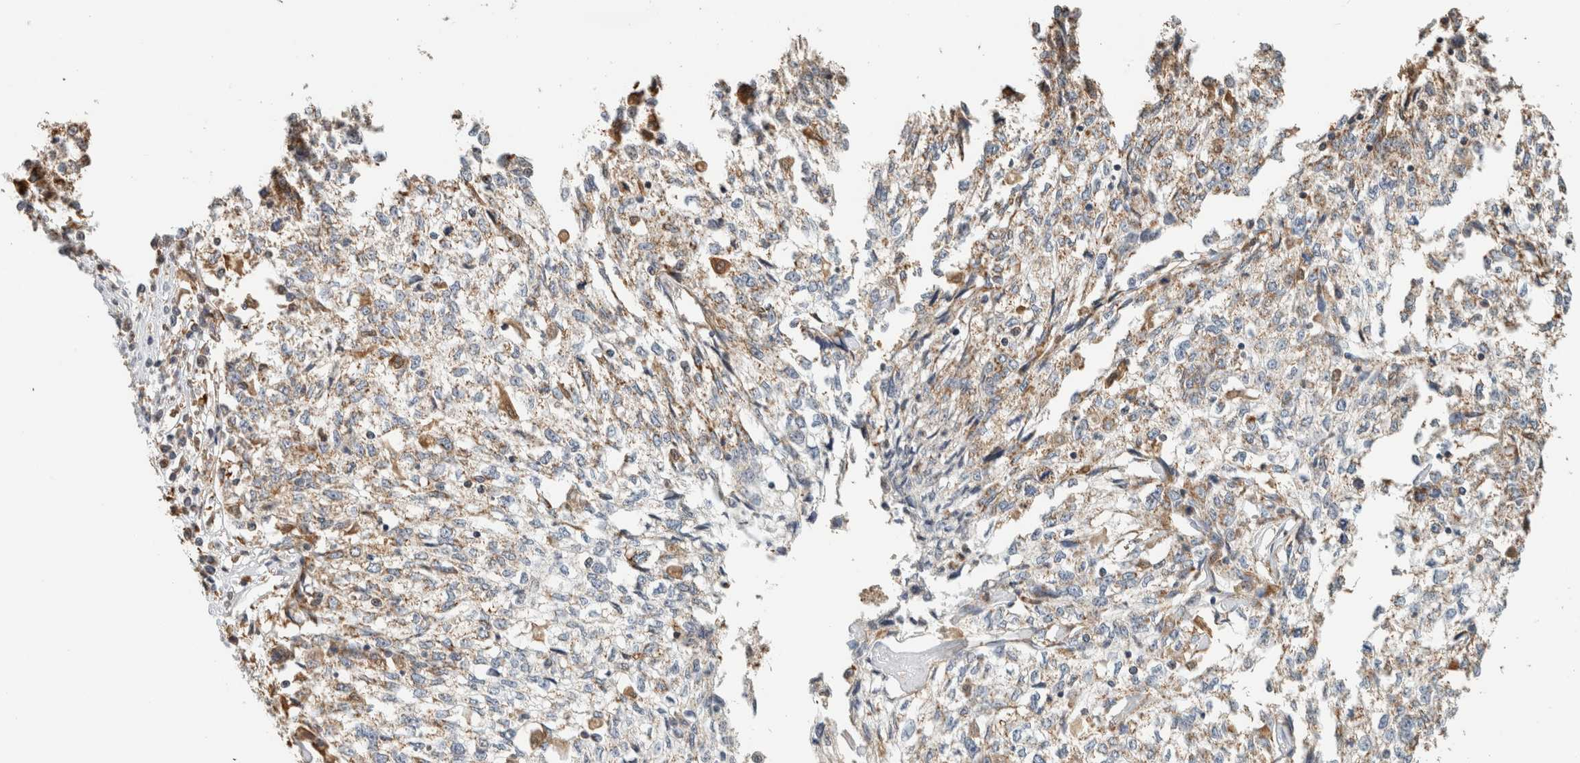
{"staining": {"intensity": "weak", "quantity": ">75%", "location": "cytoplasmic/membranous"}, "tissue": "cervical cancer", "cell_type": "Tumor cells", "image_type": "cancer", "snomed": [{"axis": "morphology", "description": "Squamous cell carcinoma, NOS"}, {"axis": "topography", "description": "Cervix"}], "caption": "The histopathology image reveals staining of squamous cell carcinoma (cervical), revealing weak cytoplasmic/membranous protein staining (brown color) within tumor cells.", "gene": "CAPG", "patient": {"sex": "female", "age": 57}}